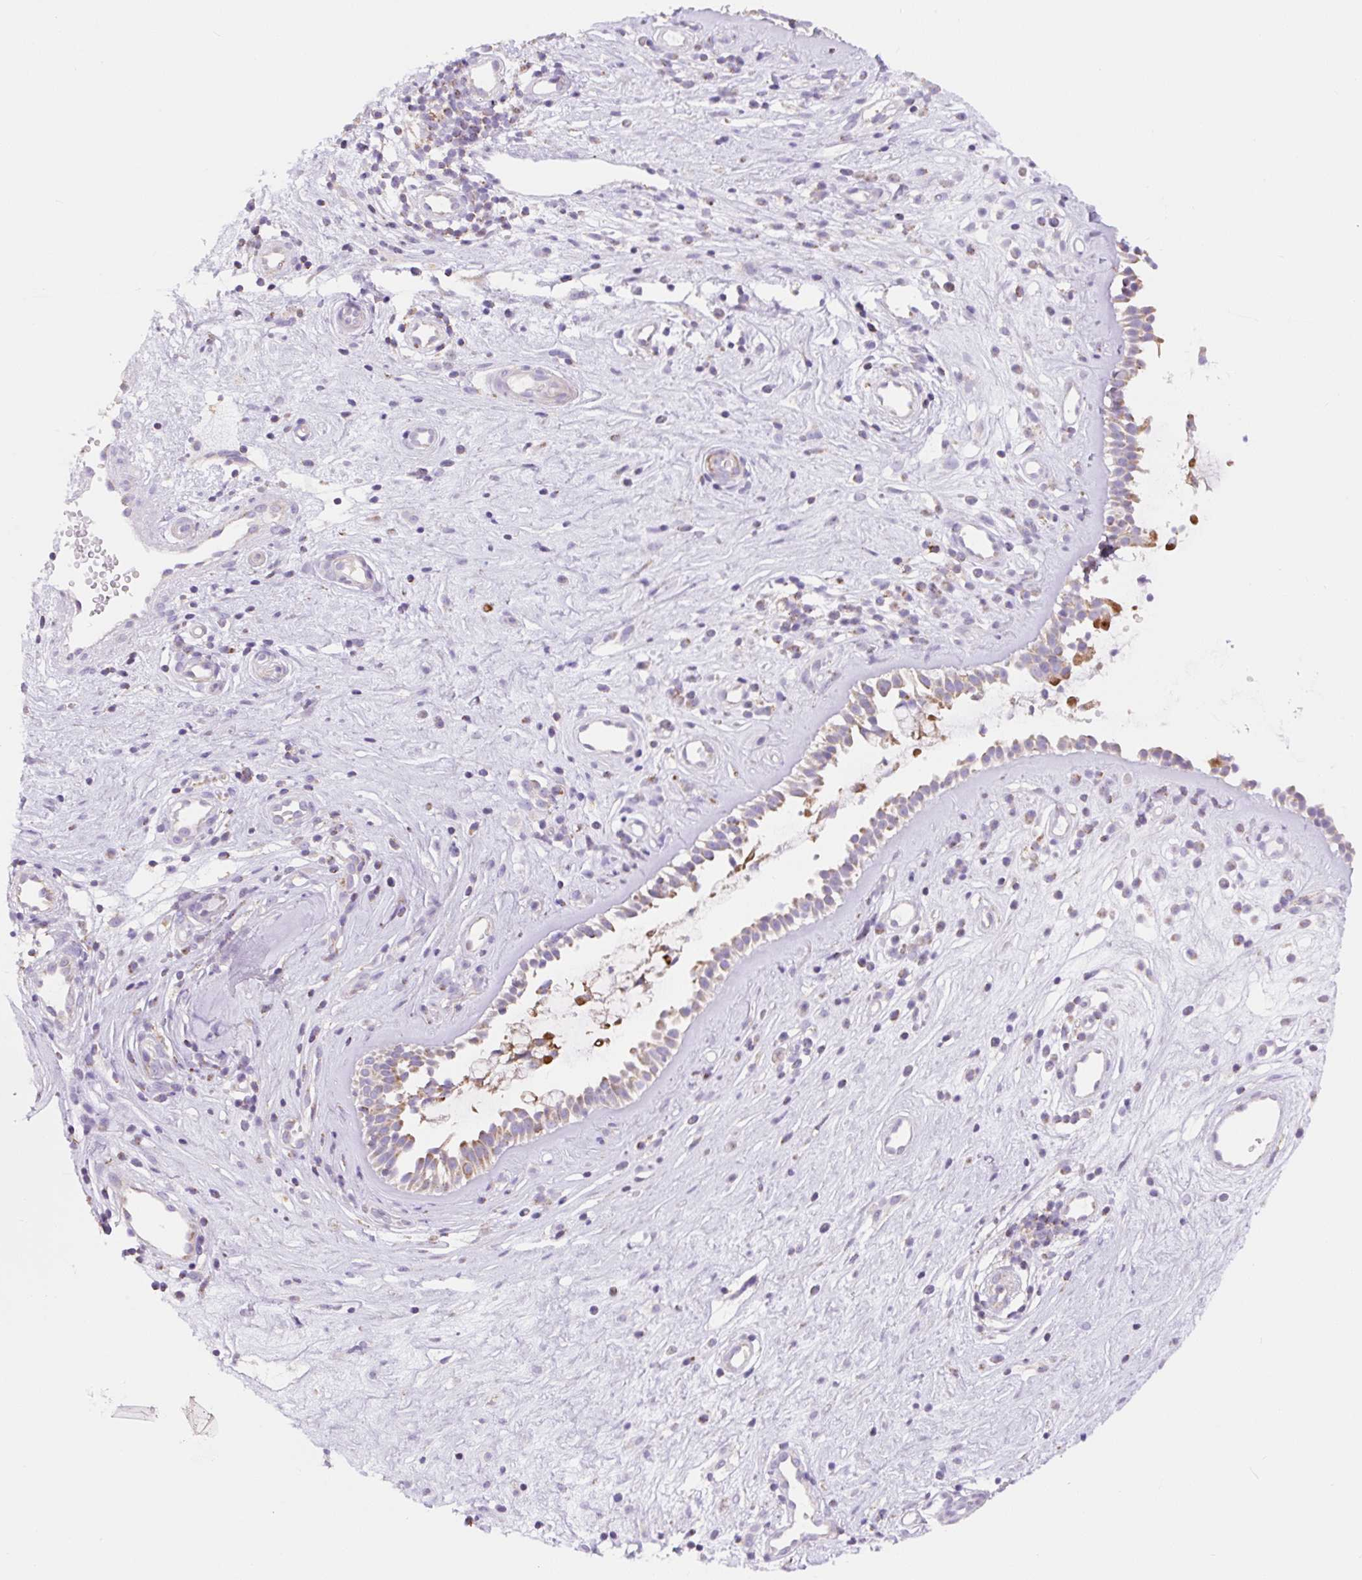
{"staining": {"intensity": "weak", "quantity": ">75%", "location": "cytoplasmic/membranous"}, "tissue": "nasopharynx", "cell_type": "Respiratory epithelial cells", "image_type": "normal", "snomed": [{"axis": "morphology", "description": "Normal tissue, NOS"}, {"axis": "topography", "description": "Nasopharynx"}], "caption": "The histopathology image displays staining of normal nasopharynx, revealing weak cytoplasmic/membranous protein positivity (brown color) within respiratory epithelial cells. (DAB (3,3'-diaminobenzidine) IHC with brightfield microscopy, high magnification).", "gene": "FOCAD", "patient": {"sex": "male", "age": 32}}